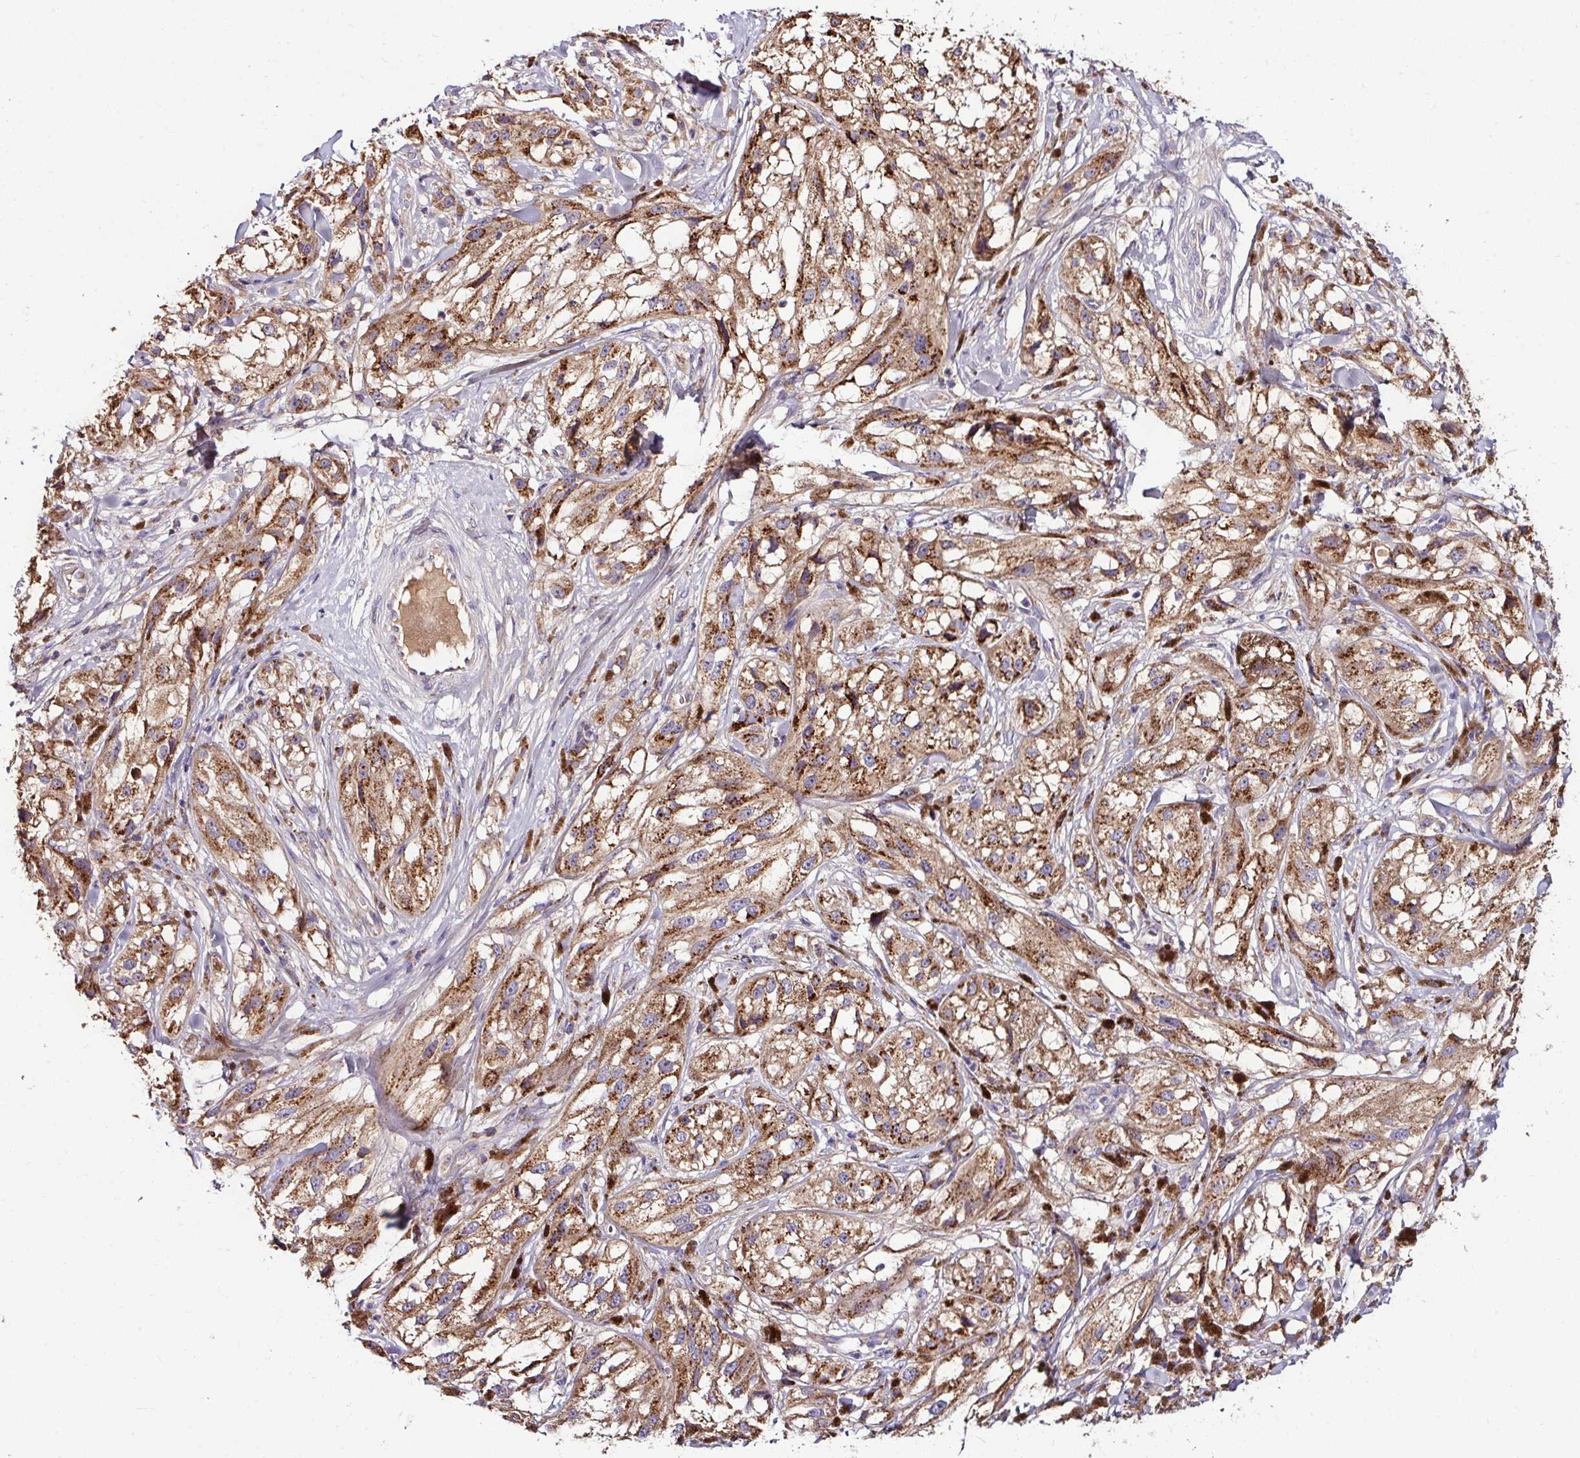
{"staining": {"intensity": "moderate", "quantity": ">75%", "location": "cytoplasmic/membranous"}, "tissue": "melanoma", "cell_type": "Tumor cells", "image_type": "cancer", "snomed": [{"axis": "morphology", "description": "Malignant melanoma, NOS"}, {"axis": "topography", "description": "Skin"}], "caption": "Tumor cells exhibit medium levels of moderate cytoplasmic/membranous expression in approximately >75% of cells in melanoma.", "gene": "CPD", "patient": {"sex": "male", "age": 88}}